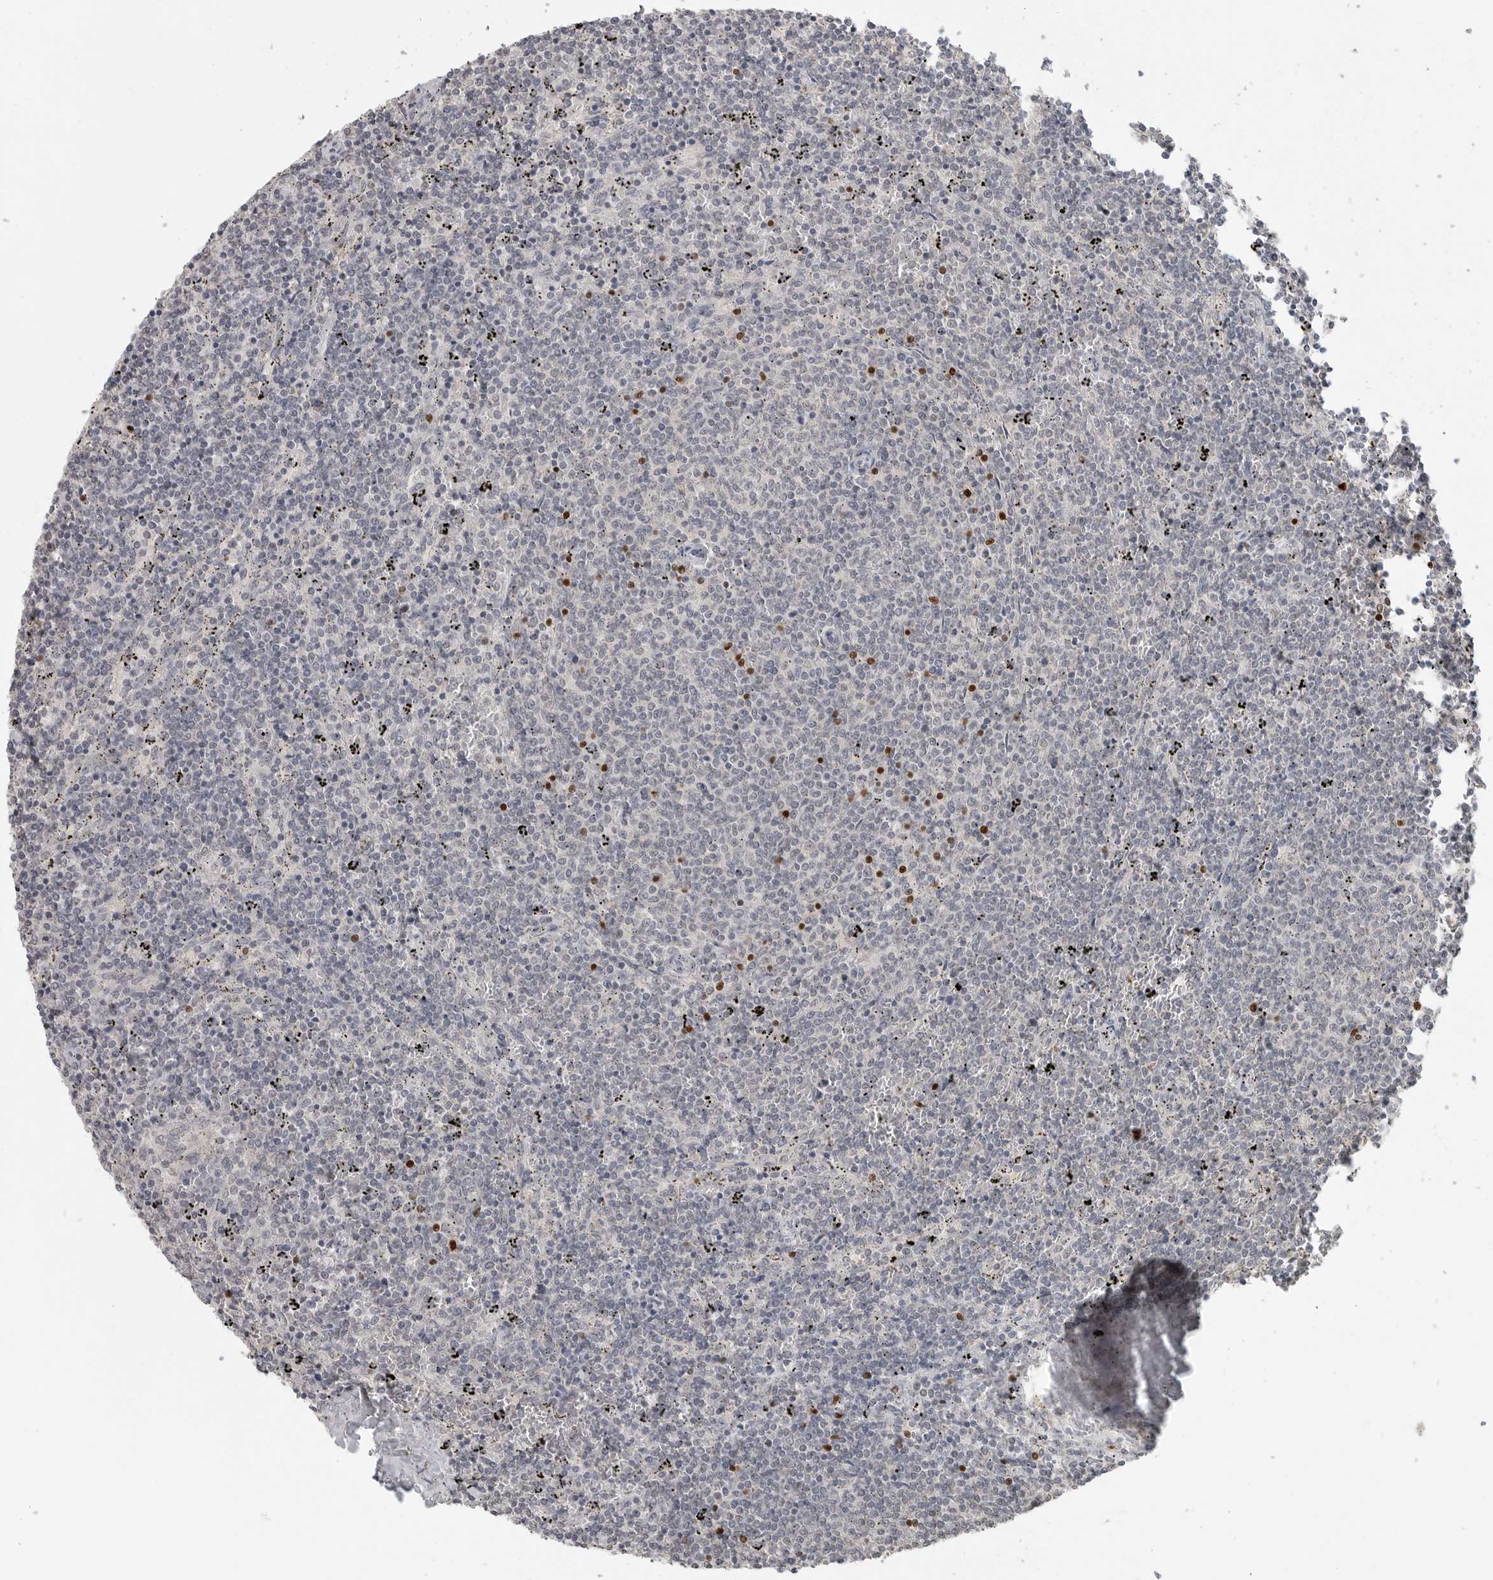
{"staining": {"intensity": "negative", "quantity": "none", "location": "none"}, "tissue": "lymphoma", "cell_type": "Tumor cells", "image_type": "cancer", "snomed": [{"axis": "morphology", "description": "Malignant lymphoma, non-Hodgkin's type, Low grade"}, {"axis": "topography", "description": "Spleen"}], "caption": "Malignant lymphoma, non-Hodgkin's type (low-grade) stained for a protein using immunohistochemistry (IHC) displays no positivity tumor cells.", "gene": "FOXP3", "patient": {"sex": "female", "age": 50}}